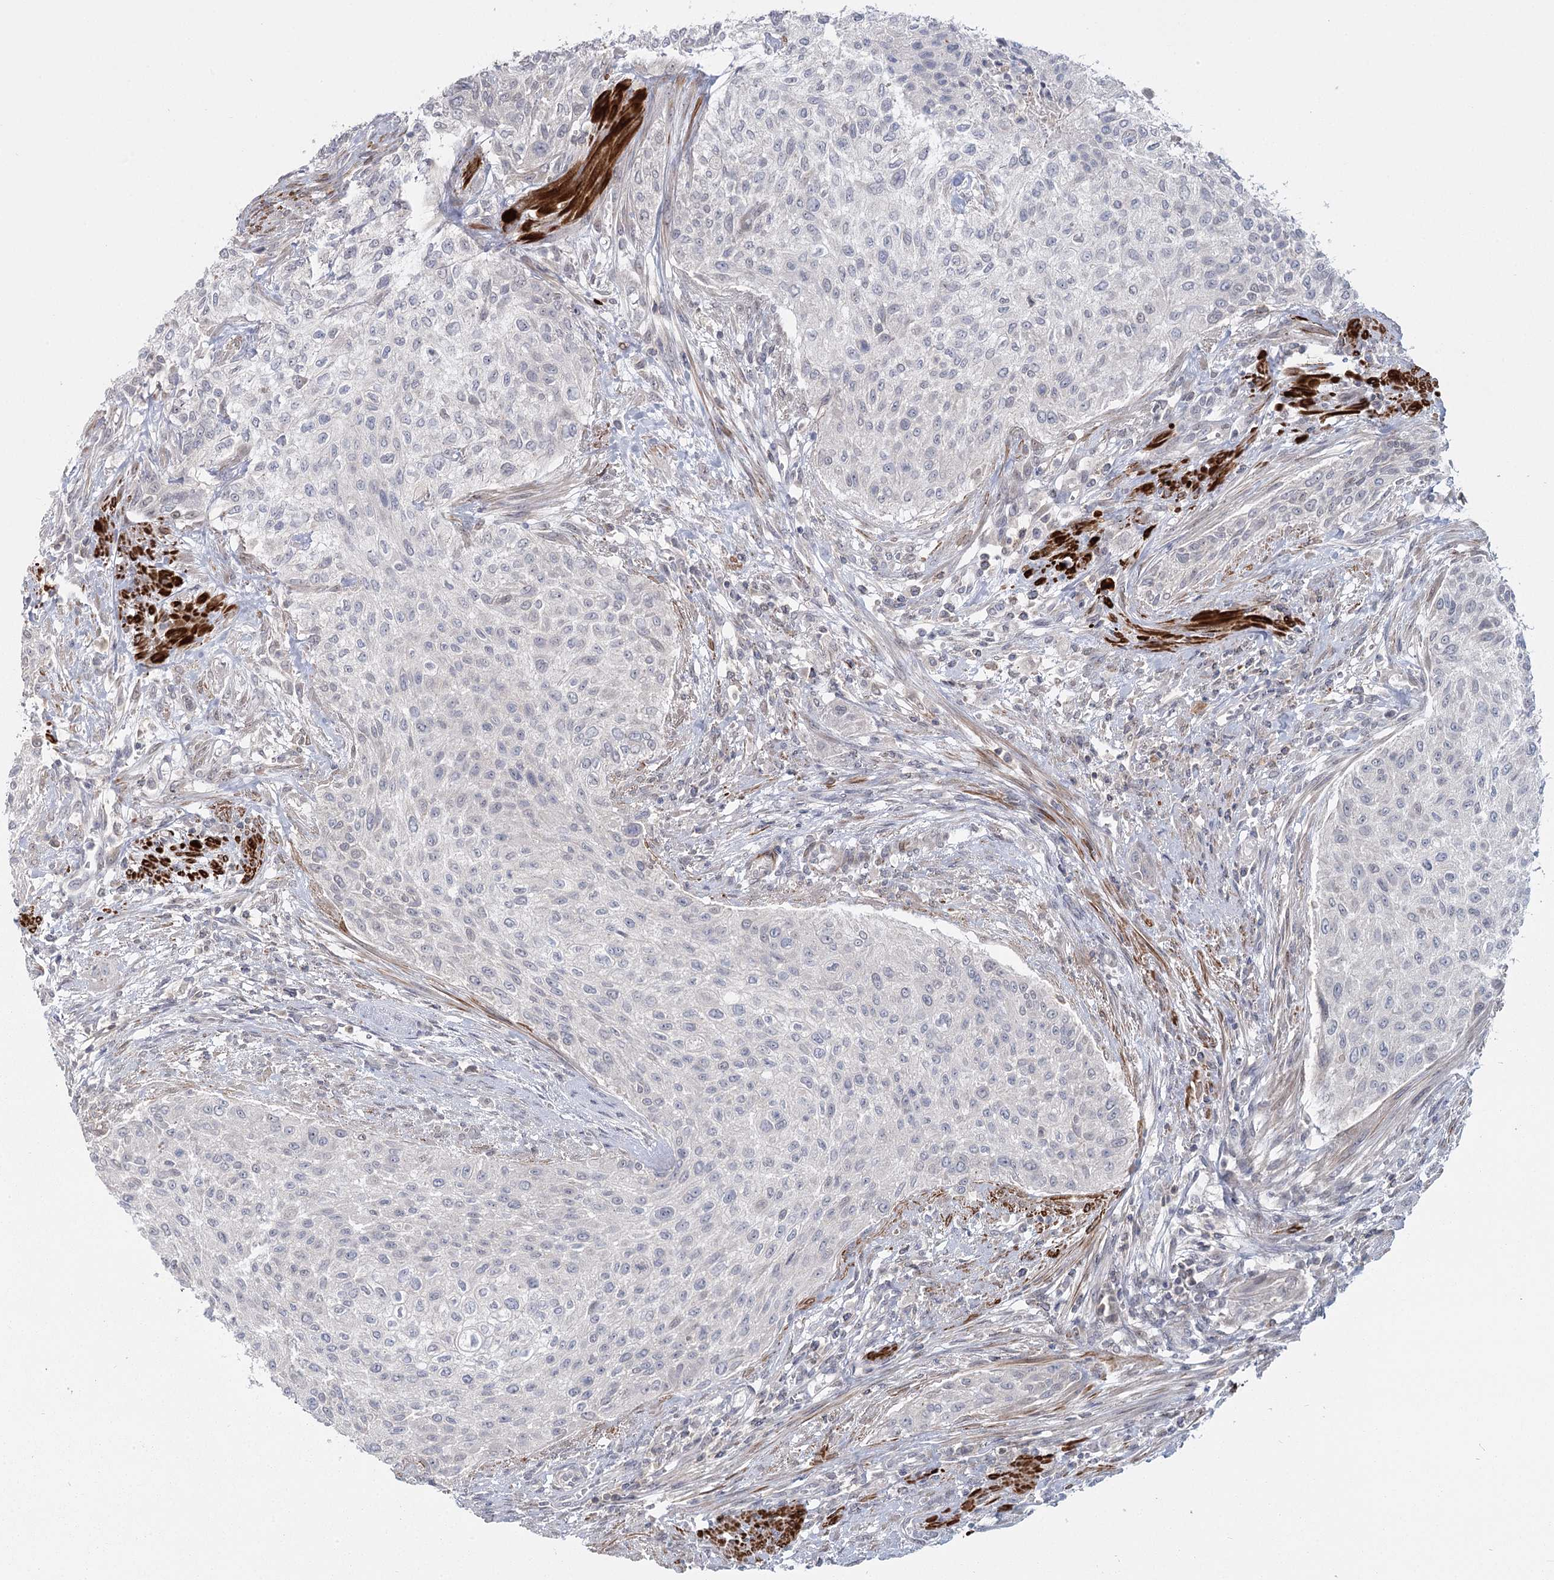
{"staining": {"intensity": "negative", "quantity": "none", "location": "none"}, "tissue": "urothelial cancer", "cell_type": "Tumor cells", "image_type": "cancer", "snomed": [{"axis": "morphology", "description": "Urothelial carcinoma, High grade"}, {"axis": "topography", "description": "Urinary bladder"}], "caption": "Immunohistochemical staining of urothelial cancer demonstrates no significant positivity in tumor cells. (DAB immunohistochemistry visualized using brightfield microscopy, high magnification).", "gene": "USP11", "patient": {"sex": "male", "age": 35}}